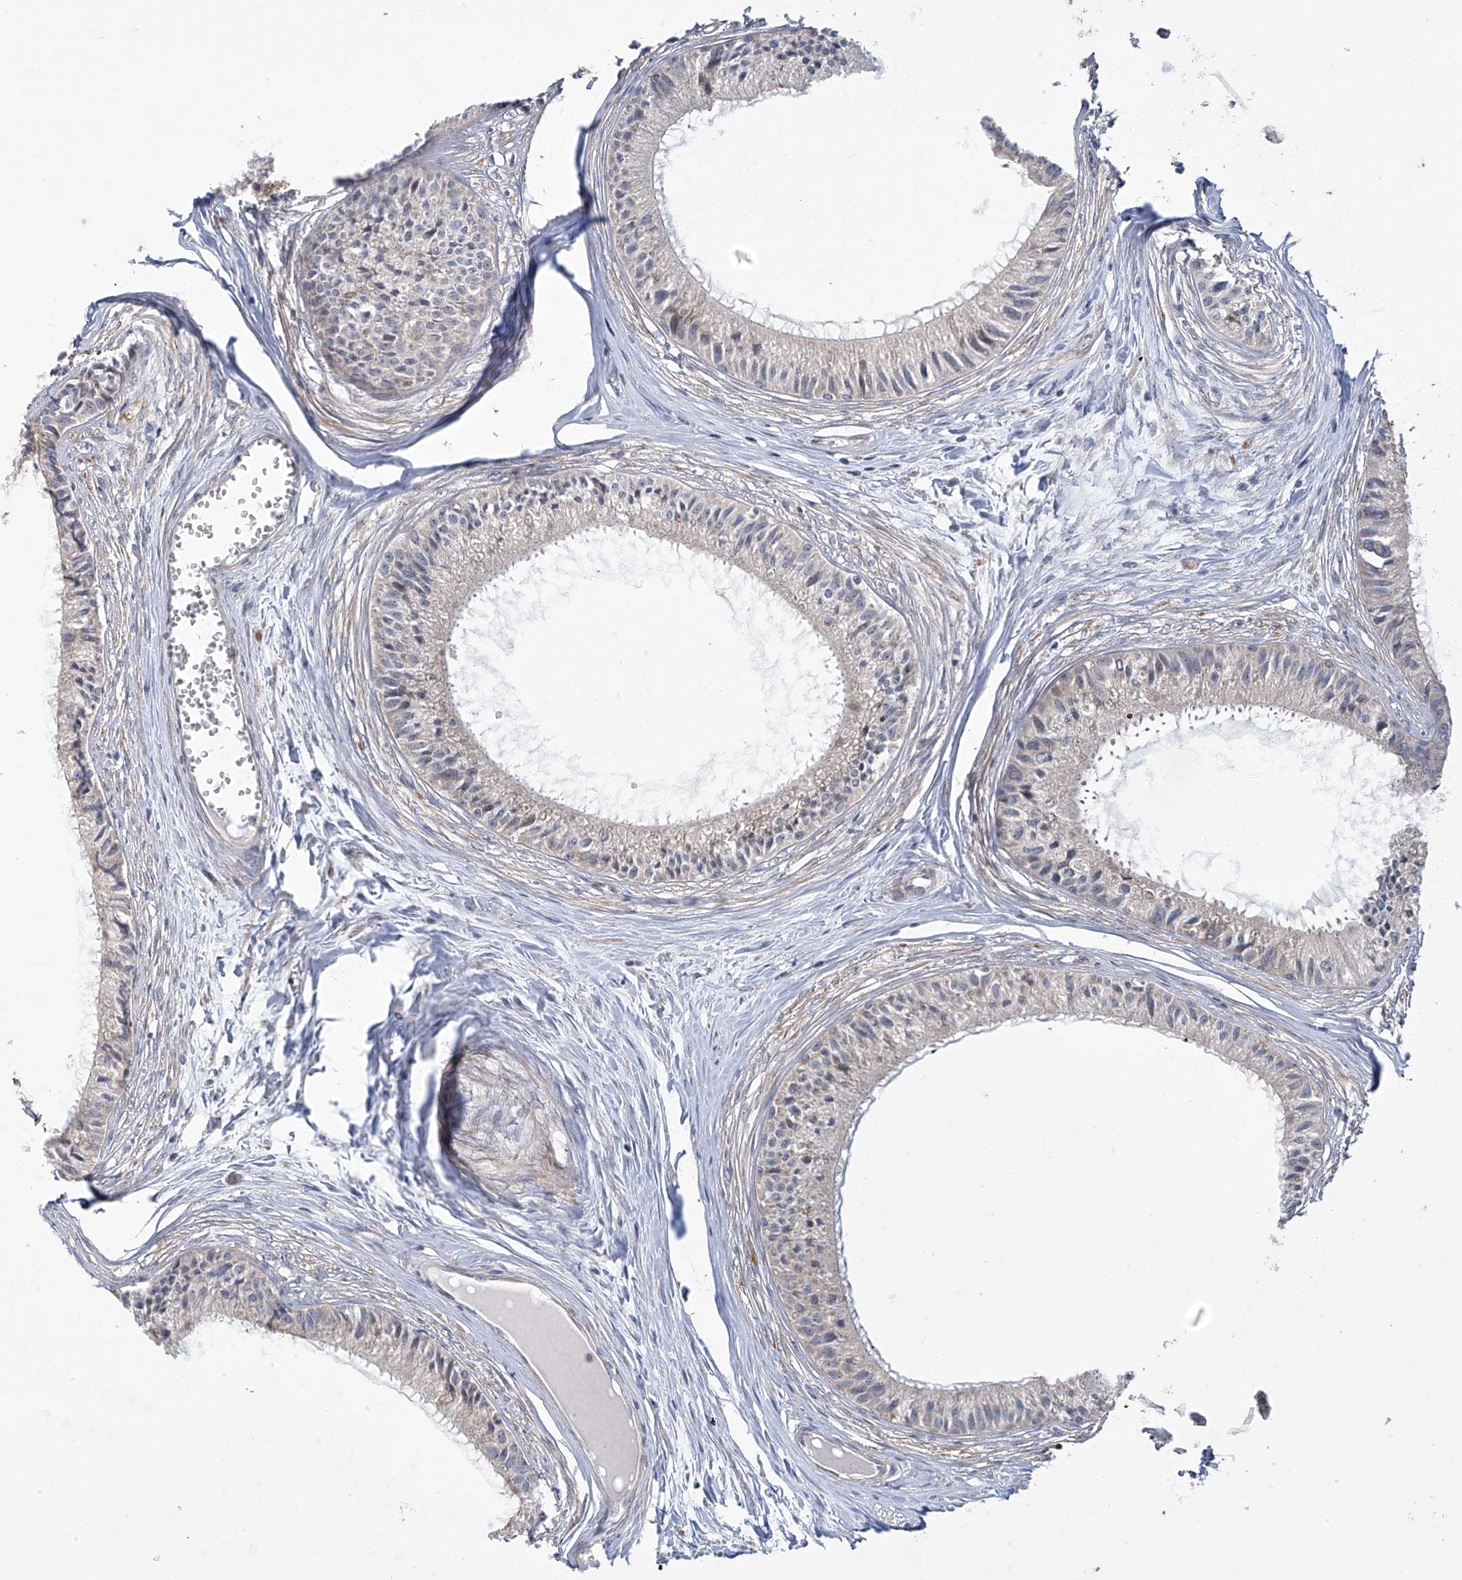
{"staining": {"intensity": "weak", "quantity": "25%-75%", "location": "cytoplasmic/membranous"}, "tissue": "epididymis", "cell_type": "Glandular cells", "image_type": "normal", "snomed": [{"axis": "morphology", "description": "Normal tissue, NOS"}, {"axis": "topography", "description": "Epididymis"}], "caption": "A micrograph of human epididymis stained for a protein reveals weak cytoplasmic/membranous brown staining in glandular cells. The protein of interest is stained brown, and the nuclei are stained in blue (DAB IHC with brightfield microscopy, high magnification).", "gene": "TRIM60", "patient": {"sex": "male", "age": 36}}